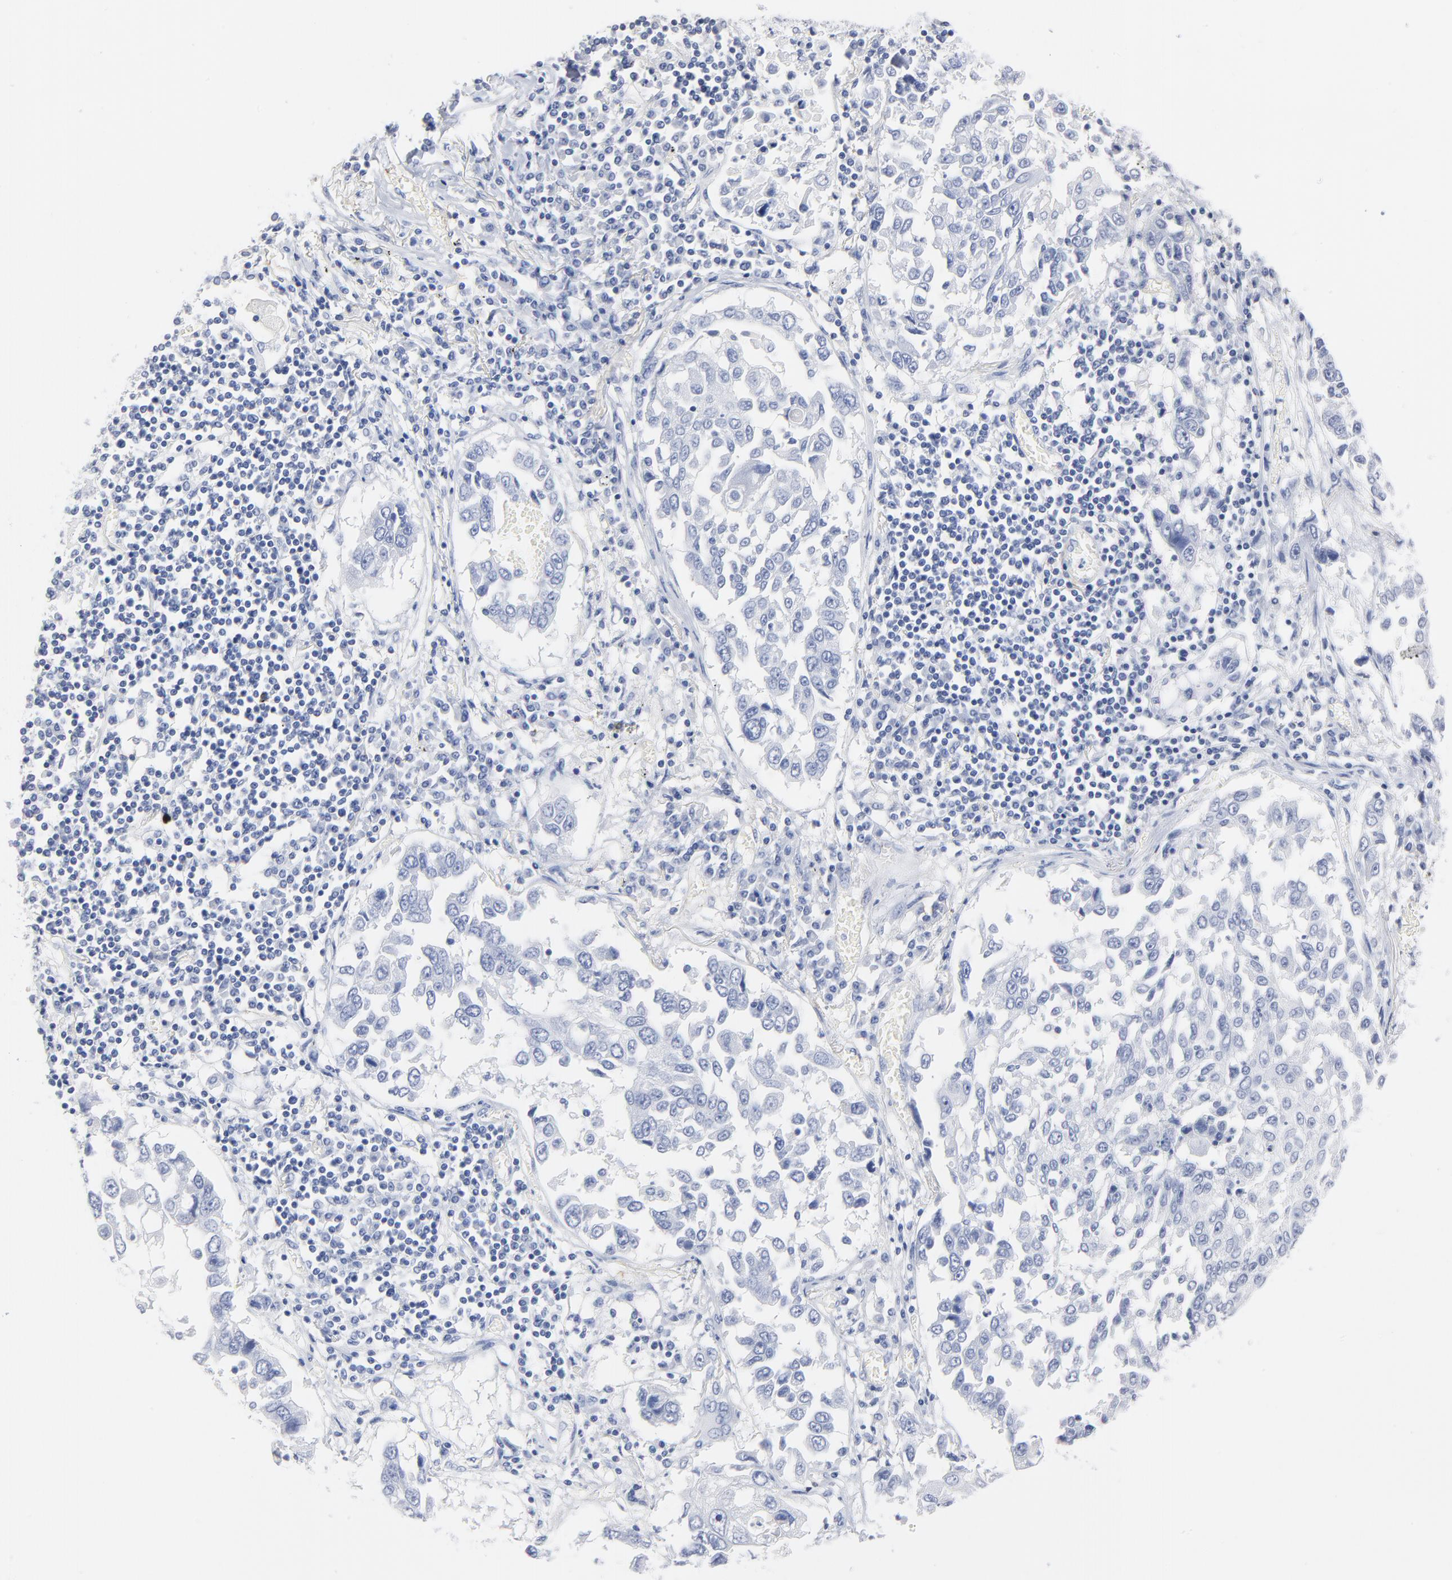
{"staining": {"intensity": "negative", "quantity": "none", "location": "none"}, "tissue": "lung cancer", "cell_type": "Tumor cells", "image_type": "cancer", "snomed": [{"axis": "morphology", "description": "Squamous cell carcinoma, NOS"}, {"axis": "topography", "description": "Lung"}], "caption": "Tumor cells are negative for brown protein staining in lung cancer. Brightfield microscopy of IHC stained with DAB (brown) and hematoxylin (blue), captured at high magnification.", "gene": "AGTR1", "patient": {"sex": "male", "age": 71}}